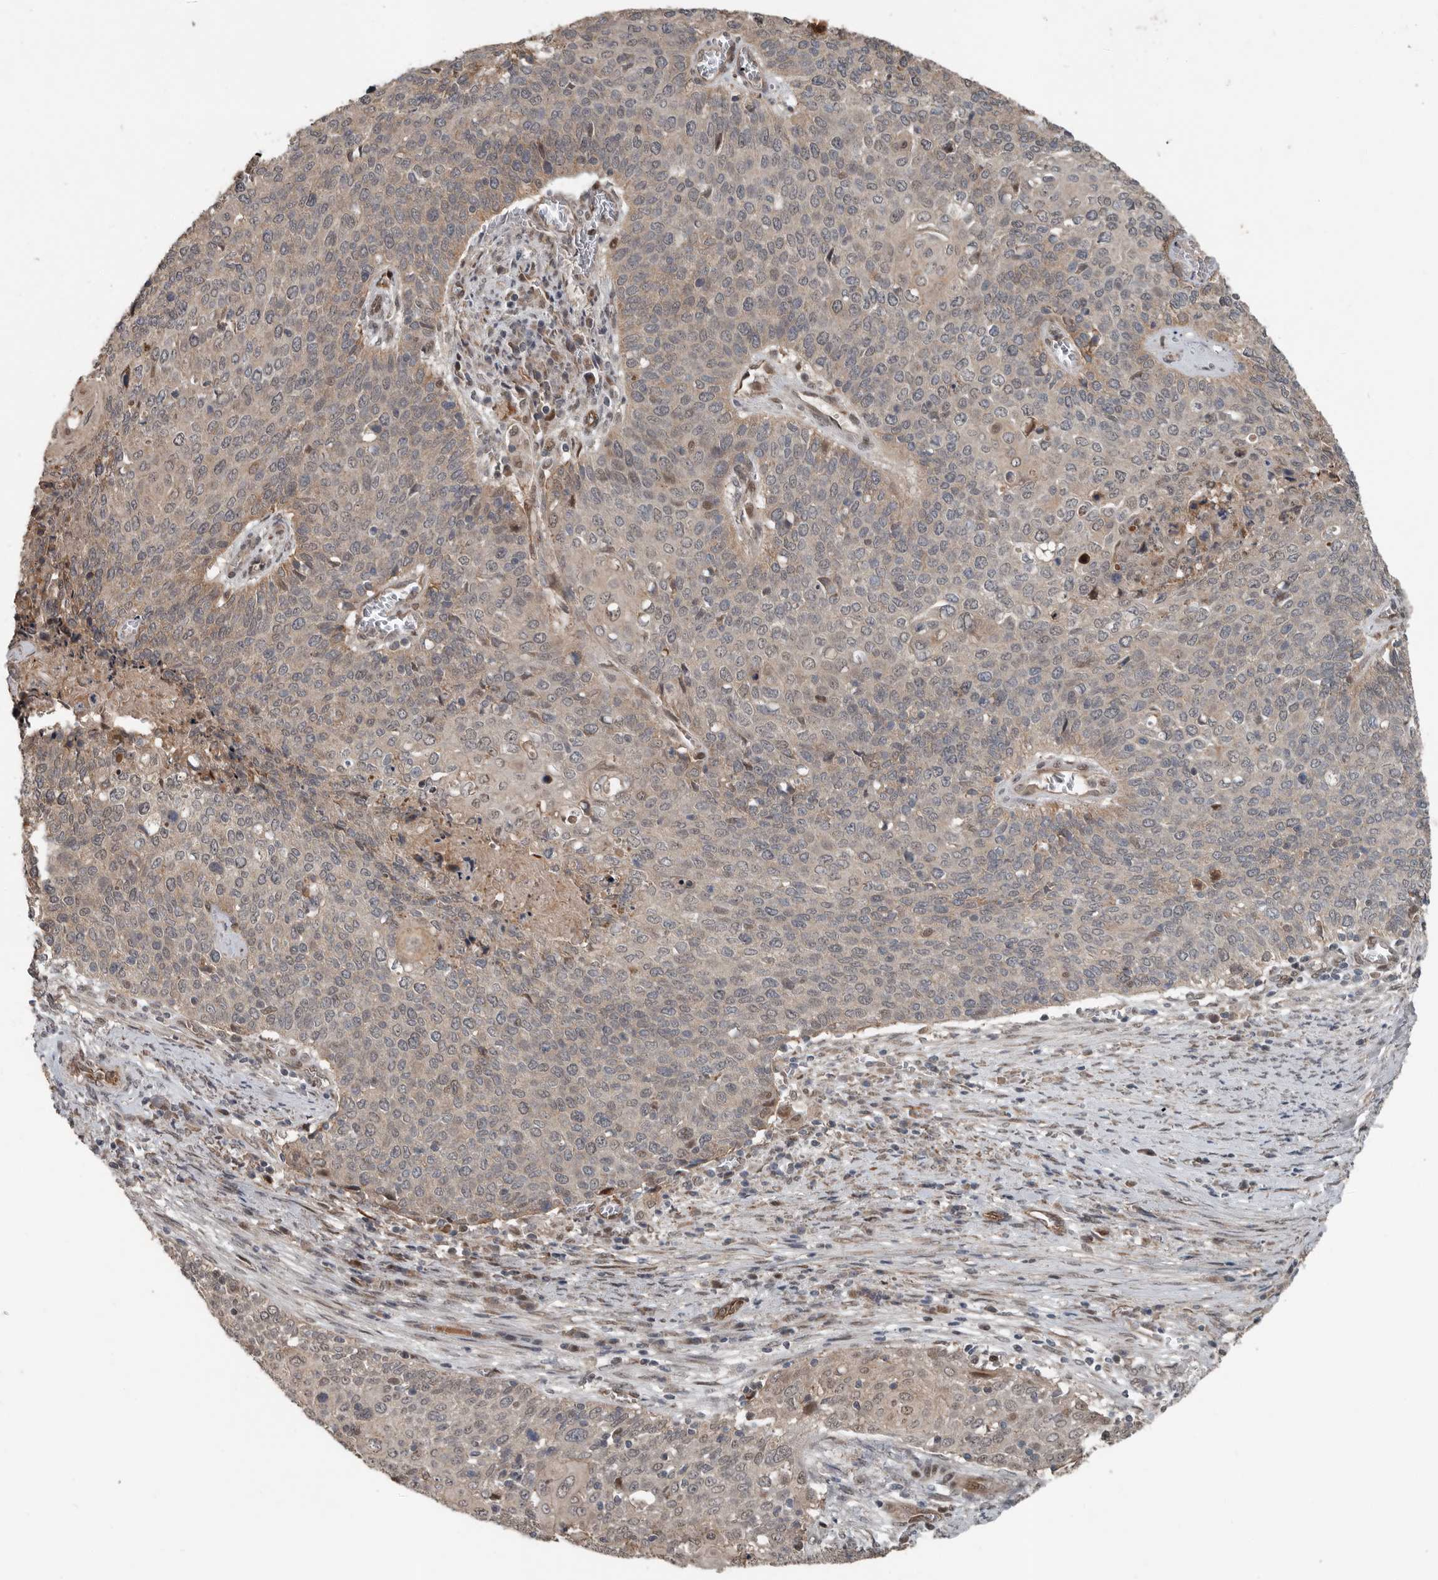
{"staining": {"intensity": "weak", "quantity": "25%-75%", "location": "cytoplasmic/membranous"}, "tissue": "cervical cancer", "cell_type": "Tumor cells", "image_type": "cancer", "snomed": [{"axis": "morphology", "description": "Squamous cell carcinoma, NOS"}, {"axis": "topography", "description": "Cervix"}], "caption": "Immunohistochemical staining of human cervical cancer demonstrates low levels of weak cytoplasmic/membranous protein positivity in about 25%-75% of tumor cells.", "gene": "YOD1", "patient": {"sex": "female", "age": 39}}